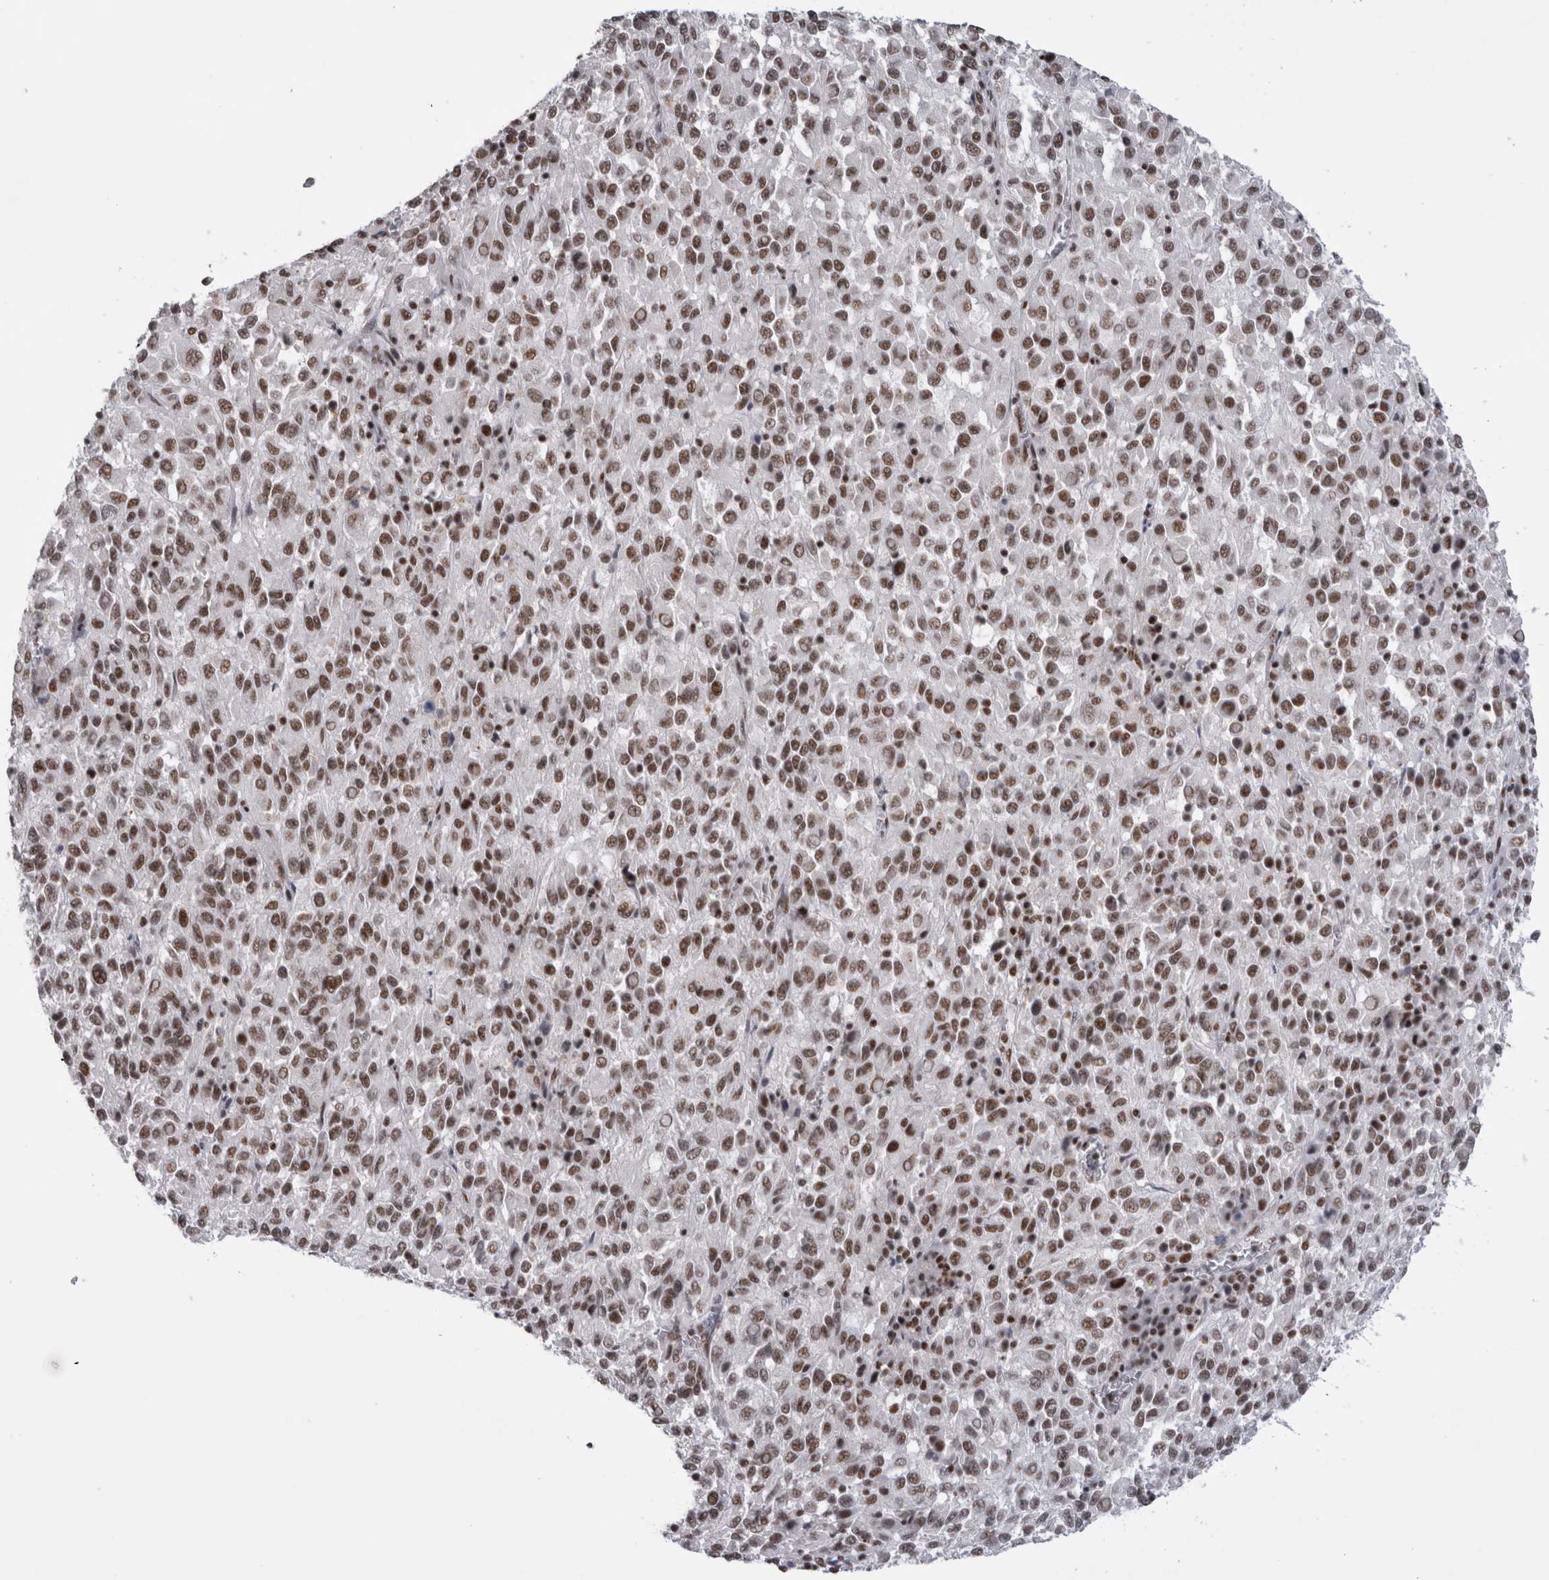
{"staining": {"intensity": "moderate", "quantity": ">75%", "location": "nuclear"}, "tissue": "melanoma", "cell_type": "Tumor cells", "image_type": "cancer", "snomed": [{"axis": "morphology", "description": "Malignant melanoma, Metastatic site"}, {"axis": "topography", "description": "Lung"}], "caption": "A micrograph of melanoma stained for a protein shows moderate nuclear brown staining in tumor cells.", "gene": "CDK11A", "patient": {"sex": "male", "age": 64}}